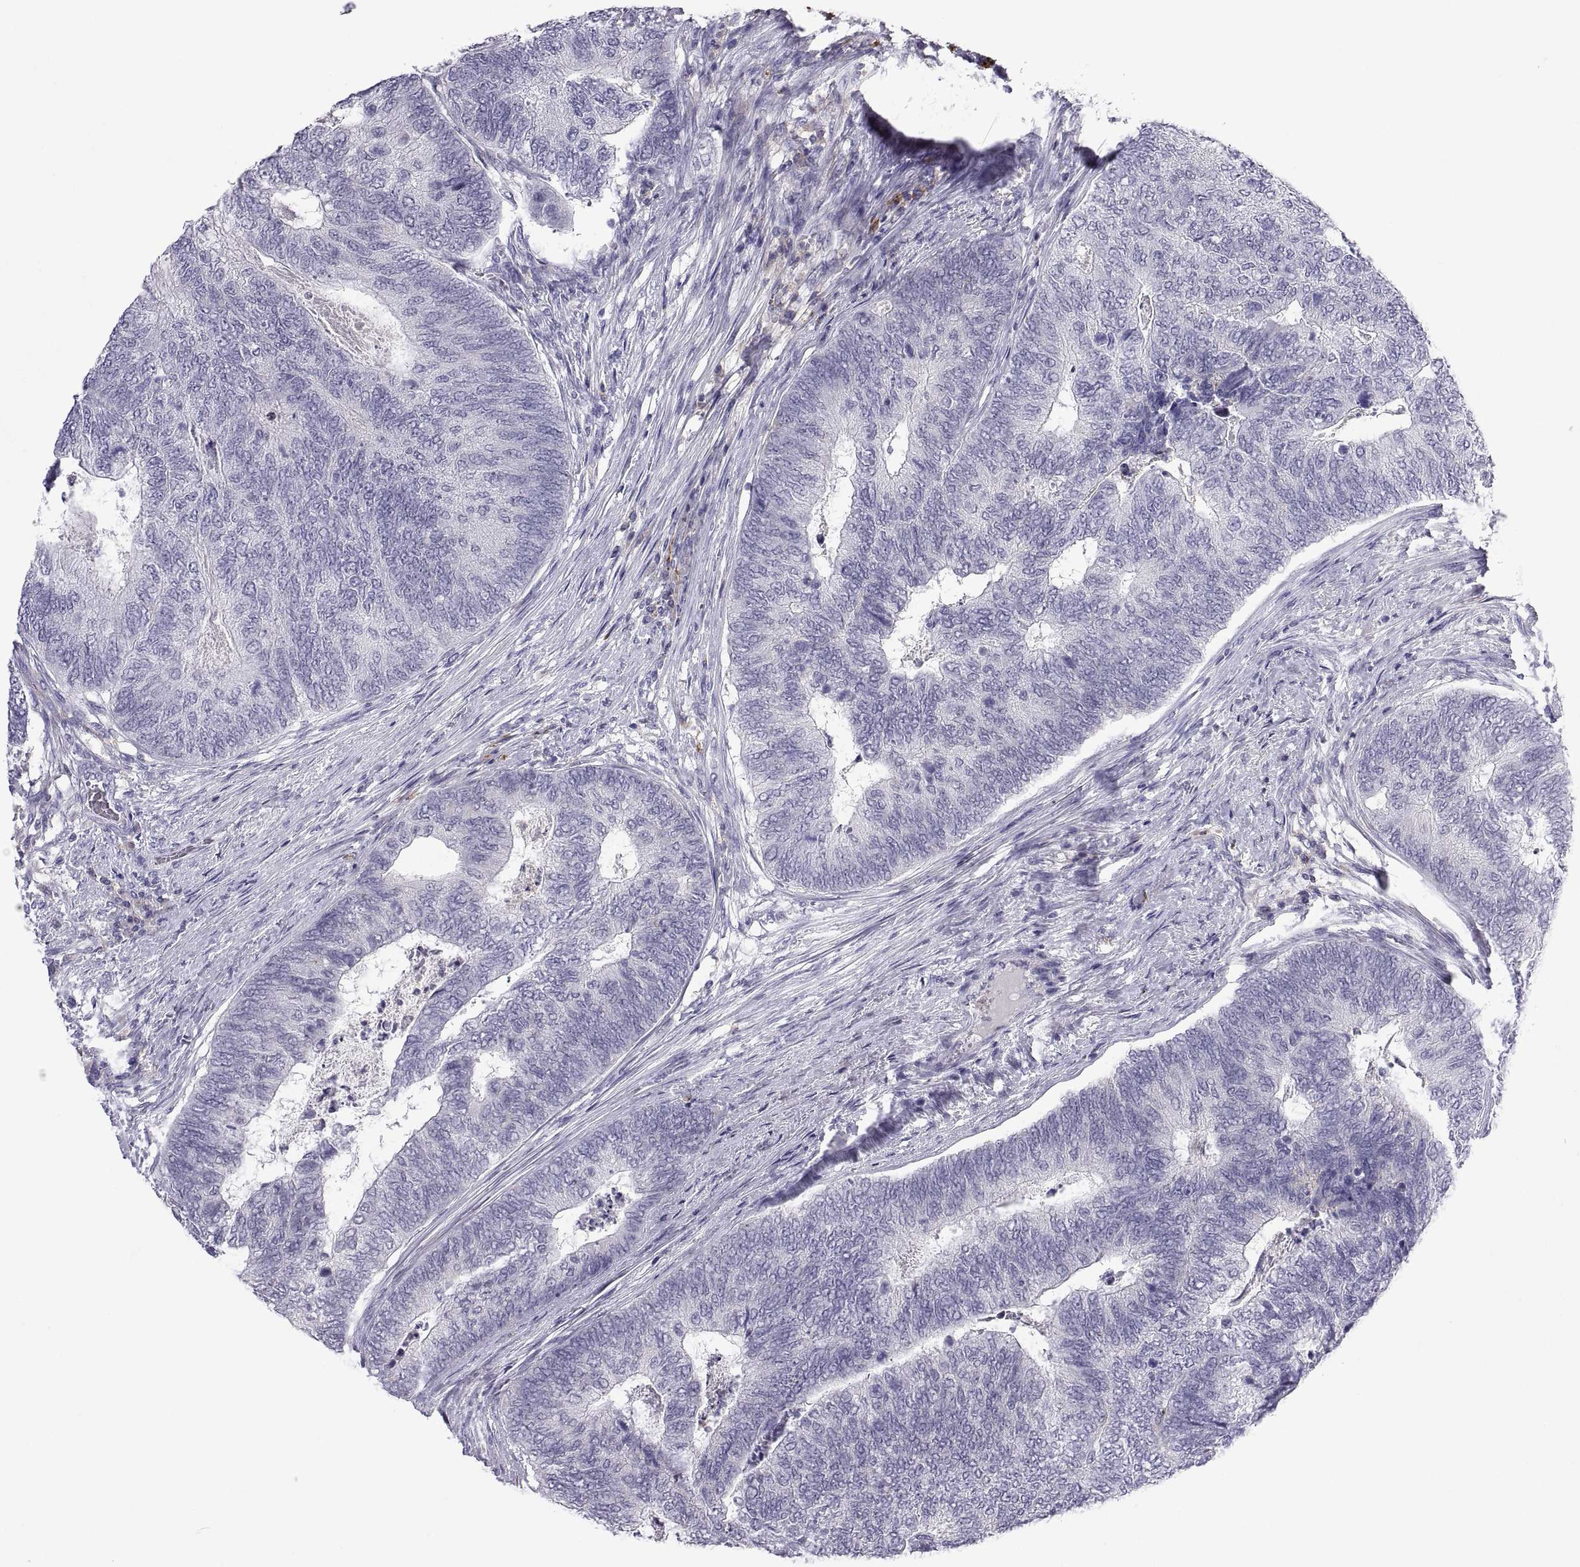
{"staining": {"intensity": "negative", "quantity": "none", "location": "none"}, "tissue": "colorectal cancer", "cell_type": "Tumor cells", "image_type": "cancer", "snomed": [{"axis": "morphology", "description": "Adenocarcinoma, NOS"}, {"axis": "topography", "description": "Colon"}], "caption": "Human colorectal adenocarcinoma stained for a protein using immunohistochemistry (IHC) displays no expression in tumor cells.", "gene": "RGS19", "patient": {"sex": "female", "age": 67}}